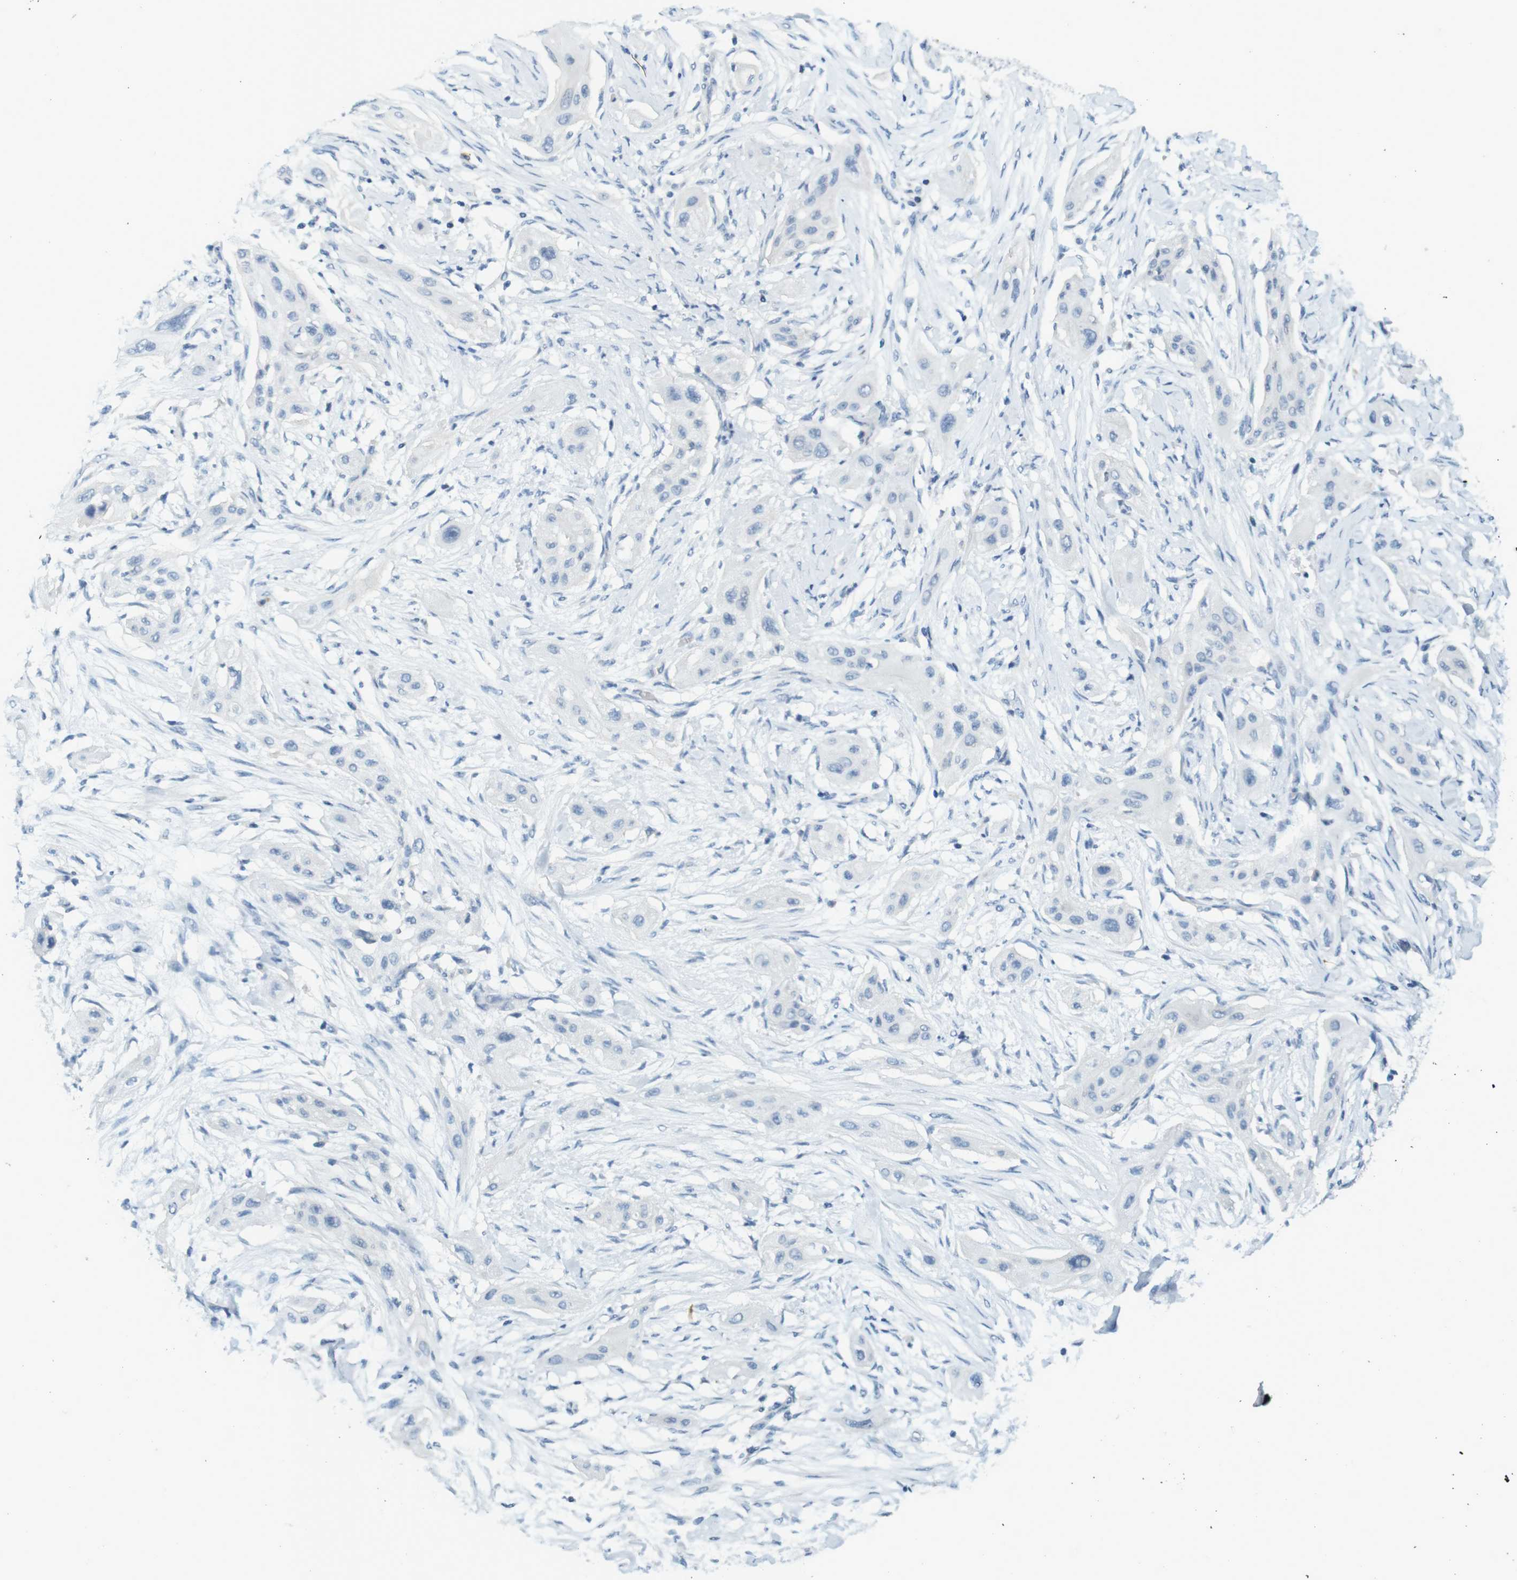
{"staining": {"intensity": "negative", "quantity": "none", "location": "none"}, "tissue": "lung cancer", "cell_type": "Tumor cells", "image_type": "cancer", "snomed": [{"axis": "morphology", "description": "Squamous cell carcinoma, NOS"}, {"axis": "topography", "description": "Lung"}], "caption": "Tumor cells show no significant protein expression in lung cancer (squamous cell carcinoma).", "gene": "LRRK2", "patient": {"sex": "female", "age": 47}}